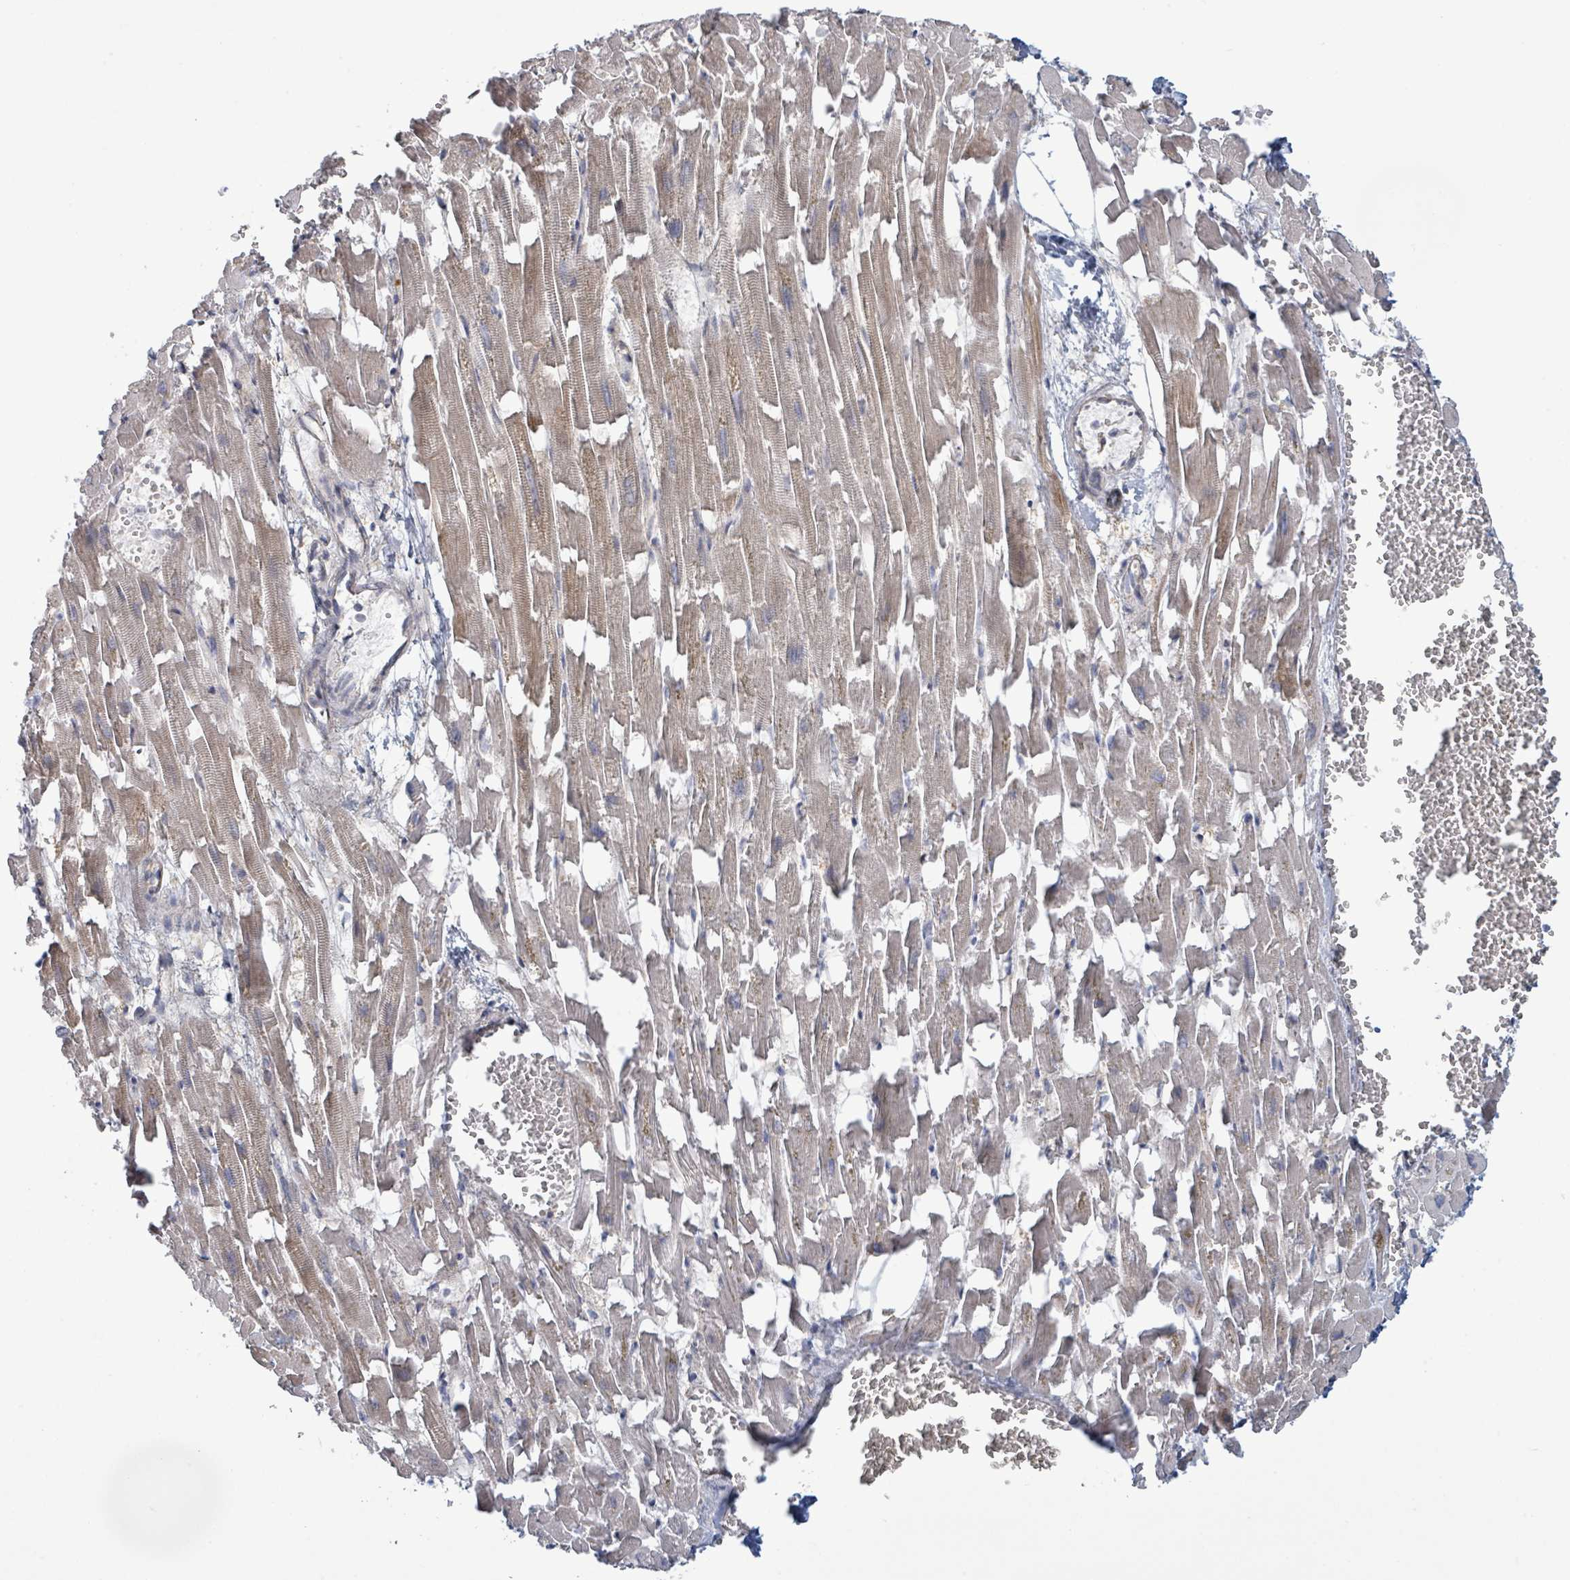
{"staining": {"intensity": "weak", "quantity": "25%-75%", "location": "cytoplasmic/membranous"}, "tissue": "heart muscle", "cell_type": "Cardiomyocytes", "image_type": "normal", "snomed": [{"axis": "morphology", "description": "Normal tissue, NOS"}, {"axis": "topography", "description": "Heart"}], "caption": "The image demonstrates immunohistochemical staining of normal heart muscle. There is weak cytoplasmic/membranous staining is present in about 25%-75% of cardiomyocytes.", "gene": "COL13A1", "patient": {"sex": "female", "age": 64}}